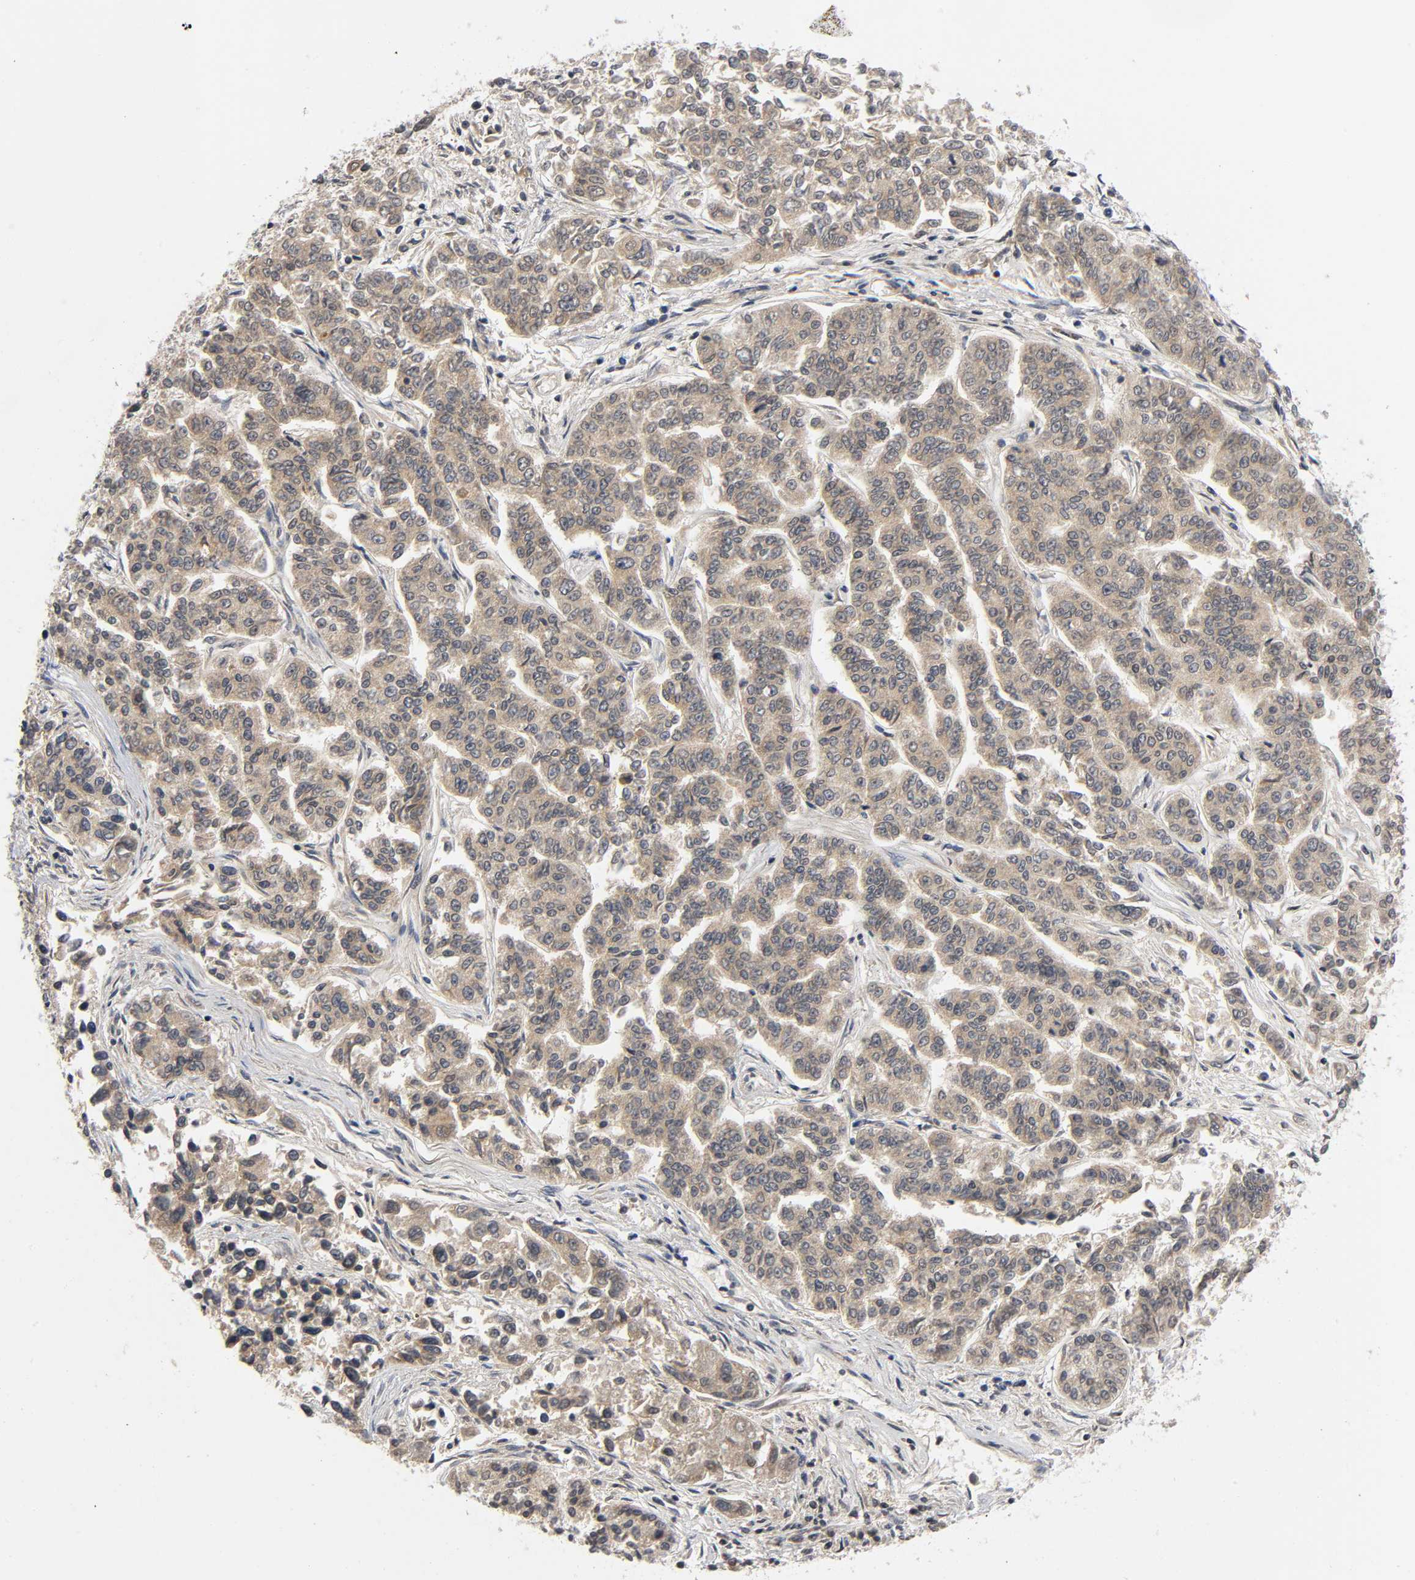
{"staining": {"intensity": "moderate", "quantity": ">75%", "location": "cytoplasmic/membranous"}, "tissue": "lung cancer", "cell_type": "Tumor cells", "image_type": "cancer", "snomed": [{"axis": "morphology", "description": "Adenocarcinoma, NOS"}, {"axis": "topography", "description": "Lung"}], "caption": "Lung adenocarcinoma stained with a brown dye shows moderate cytoplasmic/membranous positive staining in approximately >75% of tumor cells.", "gene": "MAPK8", "patient": {"sex": "male", "age": 84}}